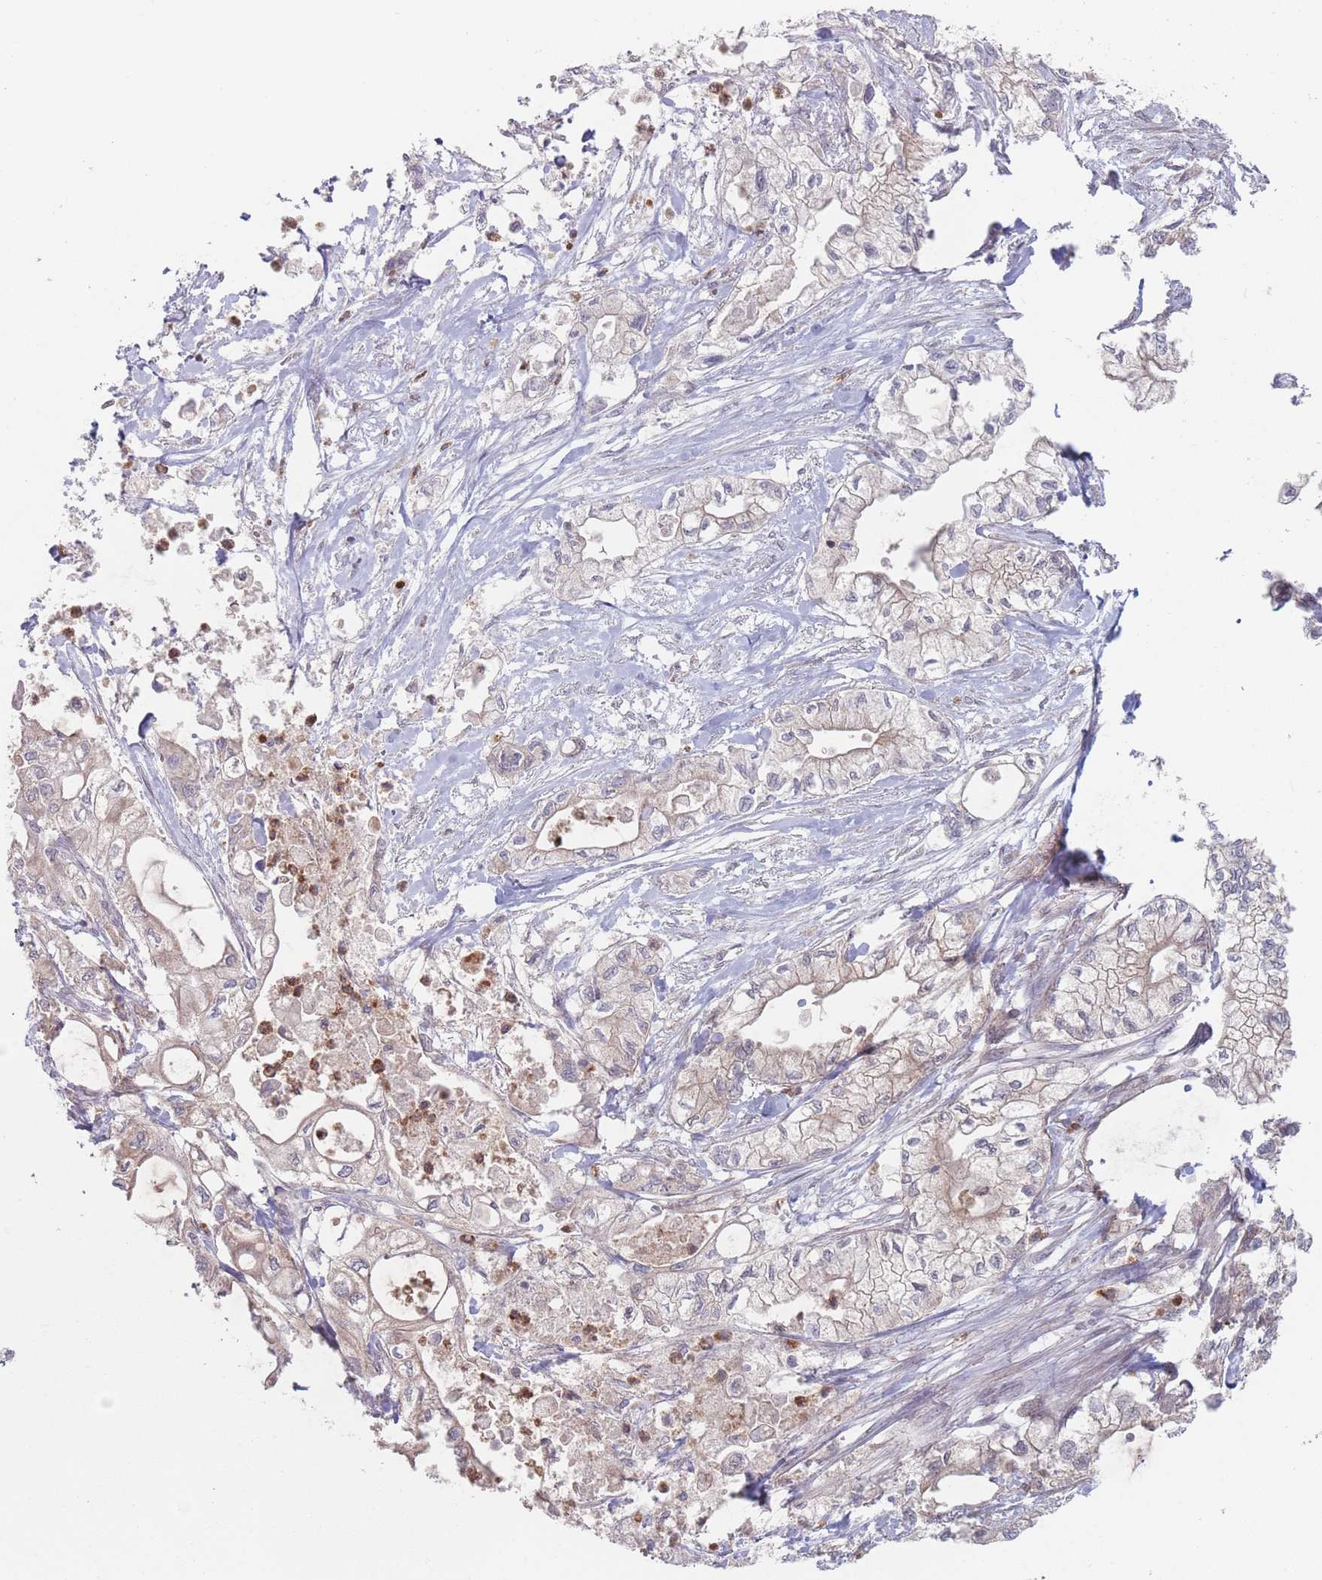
{"staining": {"intensity": "weak", "quantity": "25%-75%", "location": "cytoplasmic/membranous"}, "tissue": "pancreatic cancer", "cell_type": "Tumor cells", "image_type": "cancer", "snomed": [{"axis": "morphology", "description": "Adenocarcinoma, NOS"}, {"axis": "topography", "description": "Pancreas"}], "caption": "DAB immunohistochemical staining of human pancreatic cancer (adenocarcinoma) reveals weak cytoplasmic/membranous protein staining in approximately 25%-75% of tumor cells. The protein of interest is shown in brown color, while the nuclei are stained blue.", "gene": "PPM1A", "patient": {"sex": "male", "age": 79}}